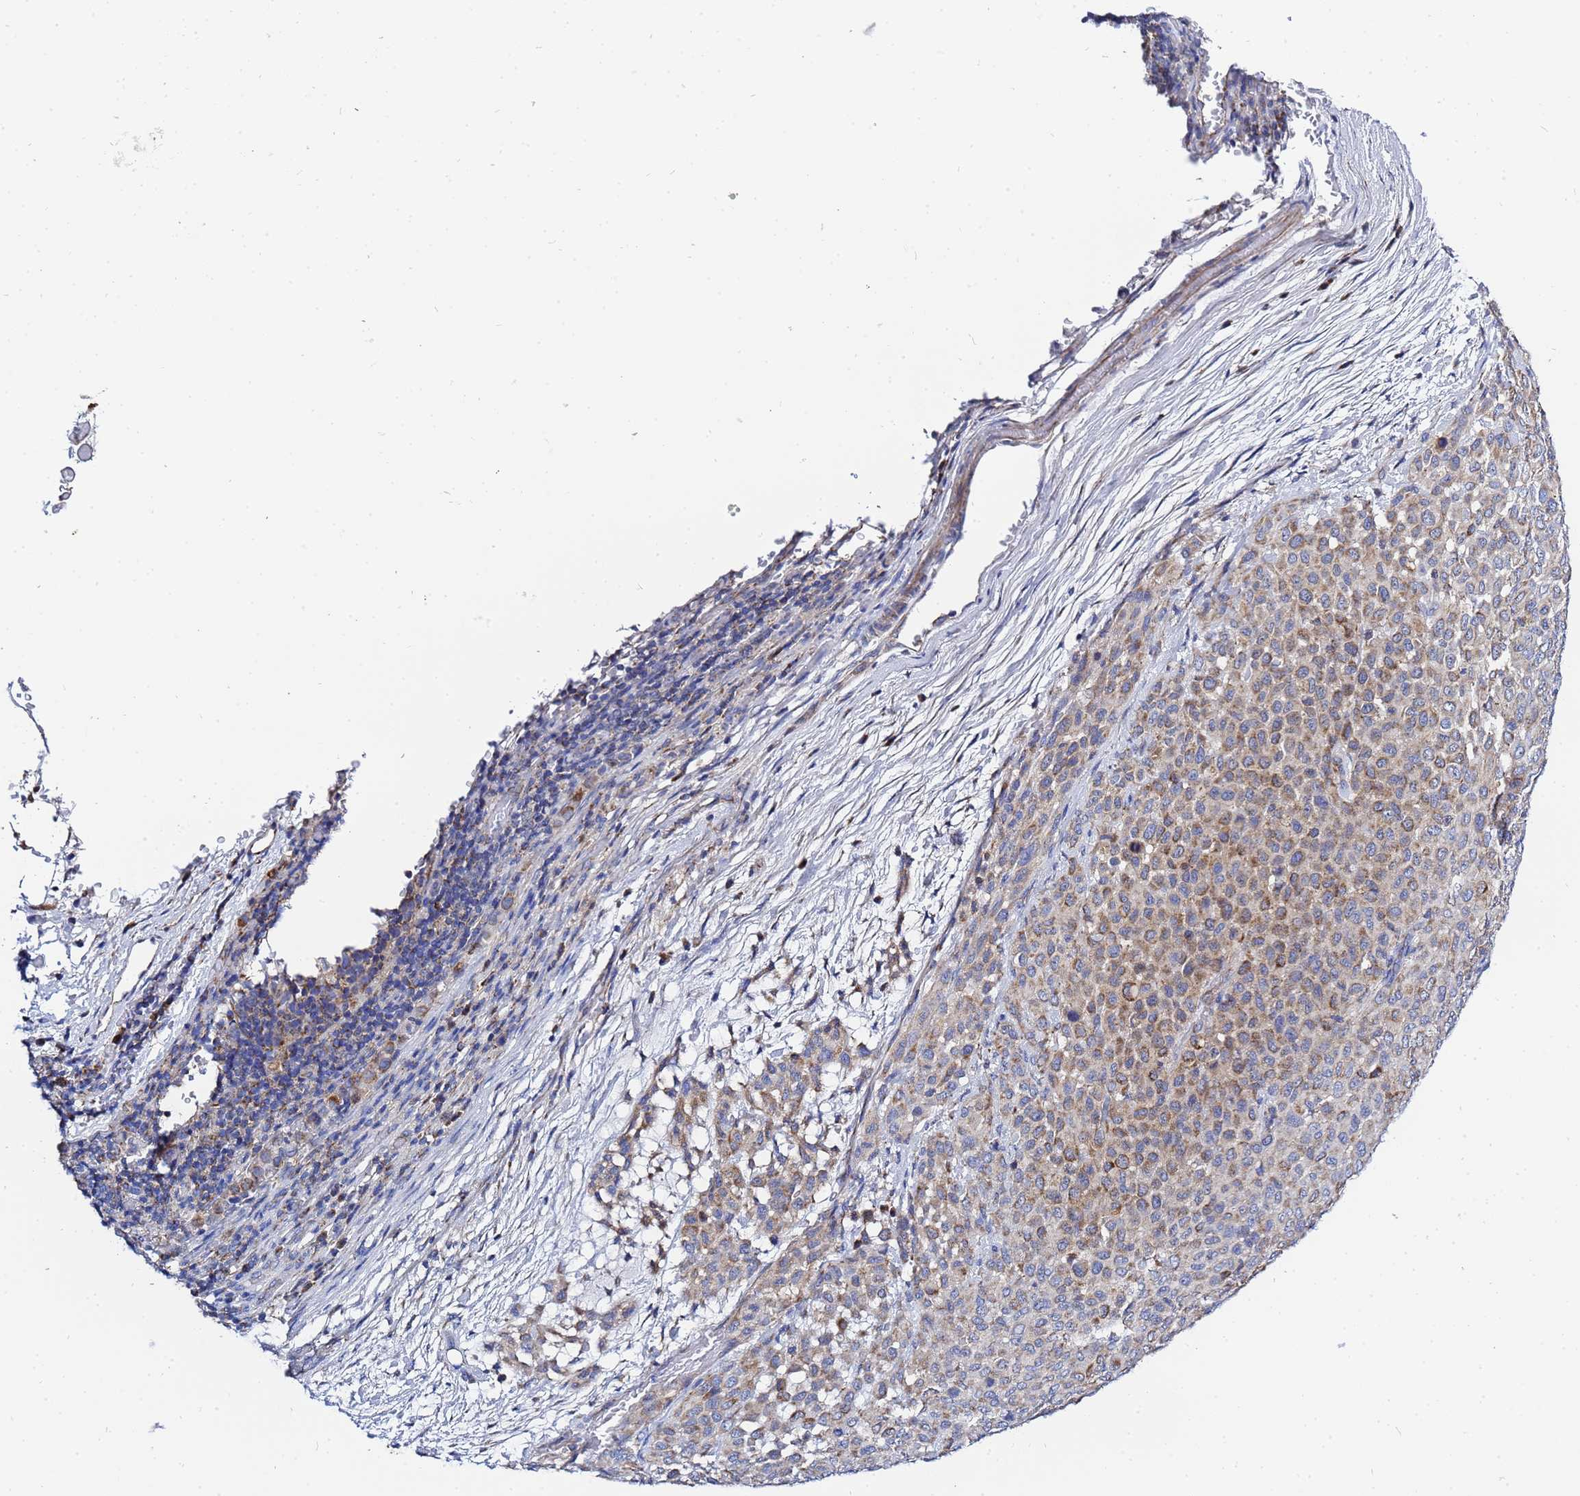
{"staining": {"intensity": "weak", "quantity": "25%-75%", "location": "cytoplasmic/membranous"}, "tissue": "melanoma", "cell_type": "Tumor cells", "image_type": "cancer", "snomed": [{"axis": "morphology", "description": "Malignant melanoma, Metastatic site"}, {"axis": "topography", "description": "Skin"}], "caption": "A micrograph of malignant melanoma (metastatic site) stained for a protein shows weak cytoplasmic/membranous brown staining in tumor cells. The staining was performed using DAB, with brown indicating positive protein expression. Nuclei are stained blue with hematoxylin.", "gene": "FAHD2A", "patient": {"sex": "female", "age": 81}}